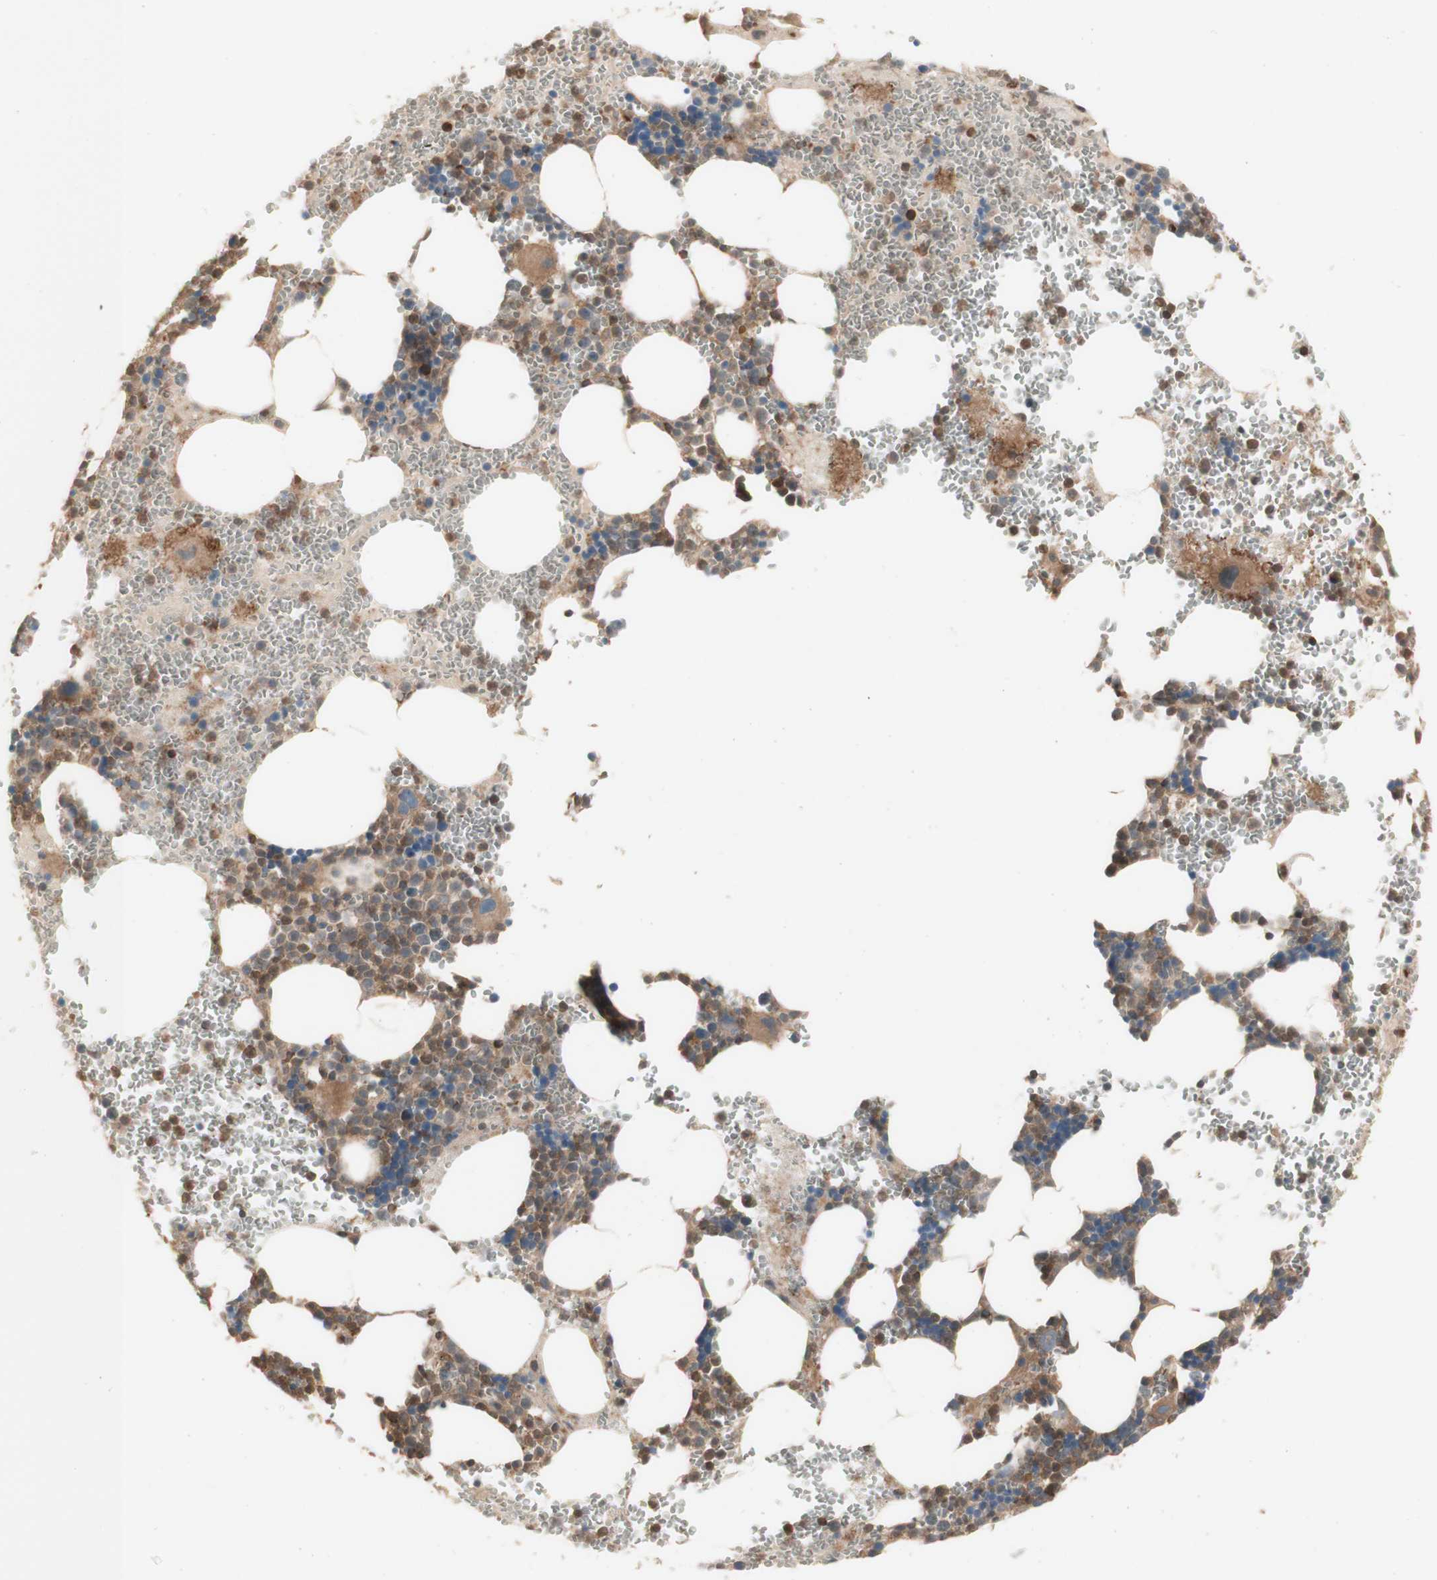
{"staining": {"intensity": "moderate", "quantity": "25%-75%", "location": "cytoplasmic/membranous,nuclear"}, "tissue": "bone marrow", "cell_type": "Hematopoietic cells", "image_type": "normal", "snomed": [{"axis": "morphology", "description": "Normal tissue, NOS"}, {"axis": "morphology", "description": "Inflammation, NOS"}, {"axis": "topography", "description": "Bone marrow"}], "caption": "This micrograph reveals immunohistochemistry staining of unremarkable bone marrow, with medium moderate cytoplasmic/membranous,nuclear staining in approximately 25%-75% of hematopoietic cells.", "gene": "YWHAB", "patient": {"sex": "female", "age": 76}}